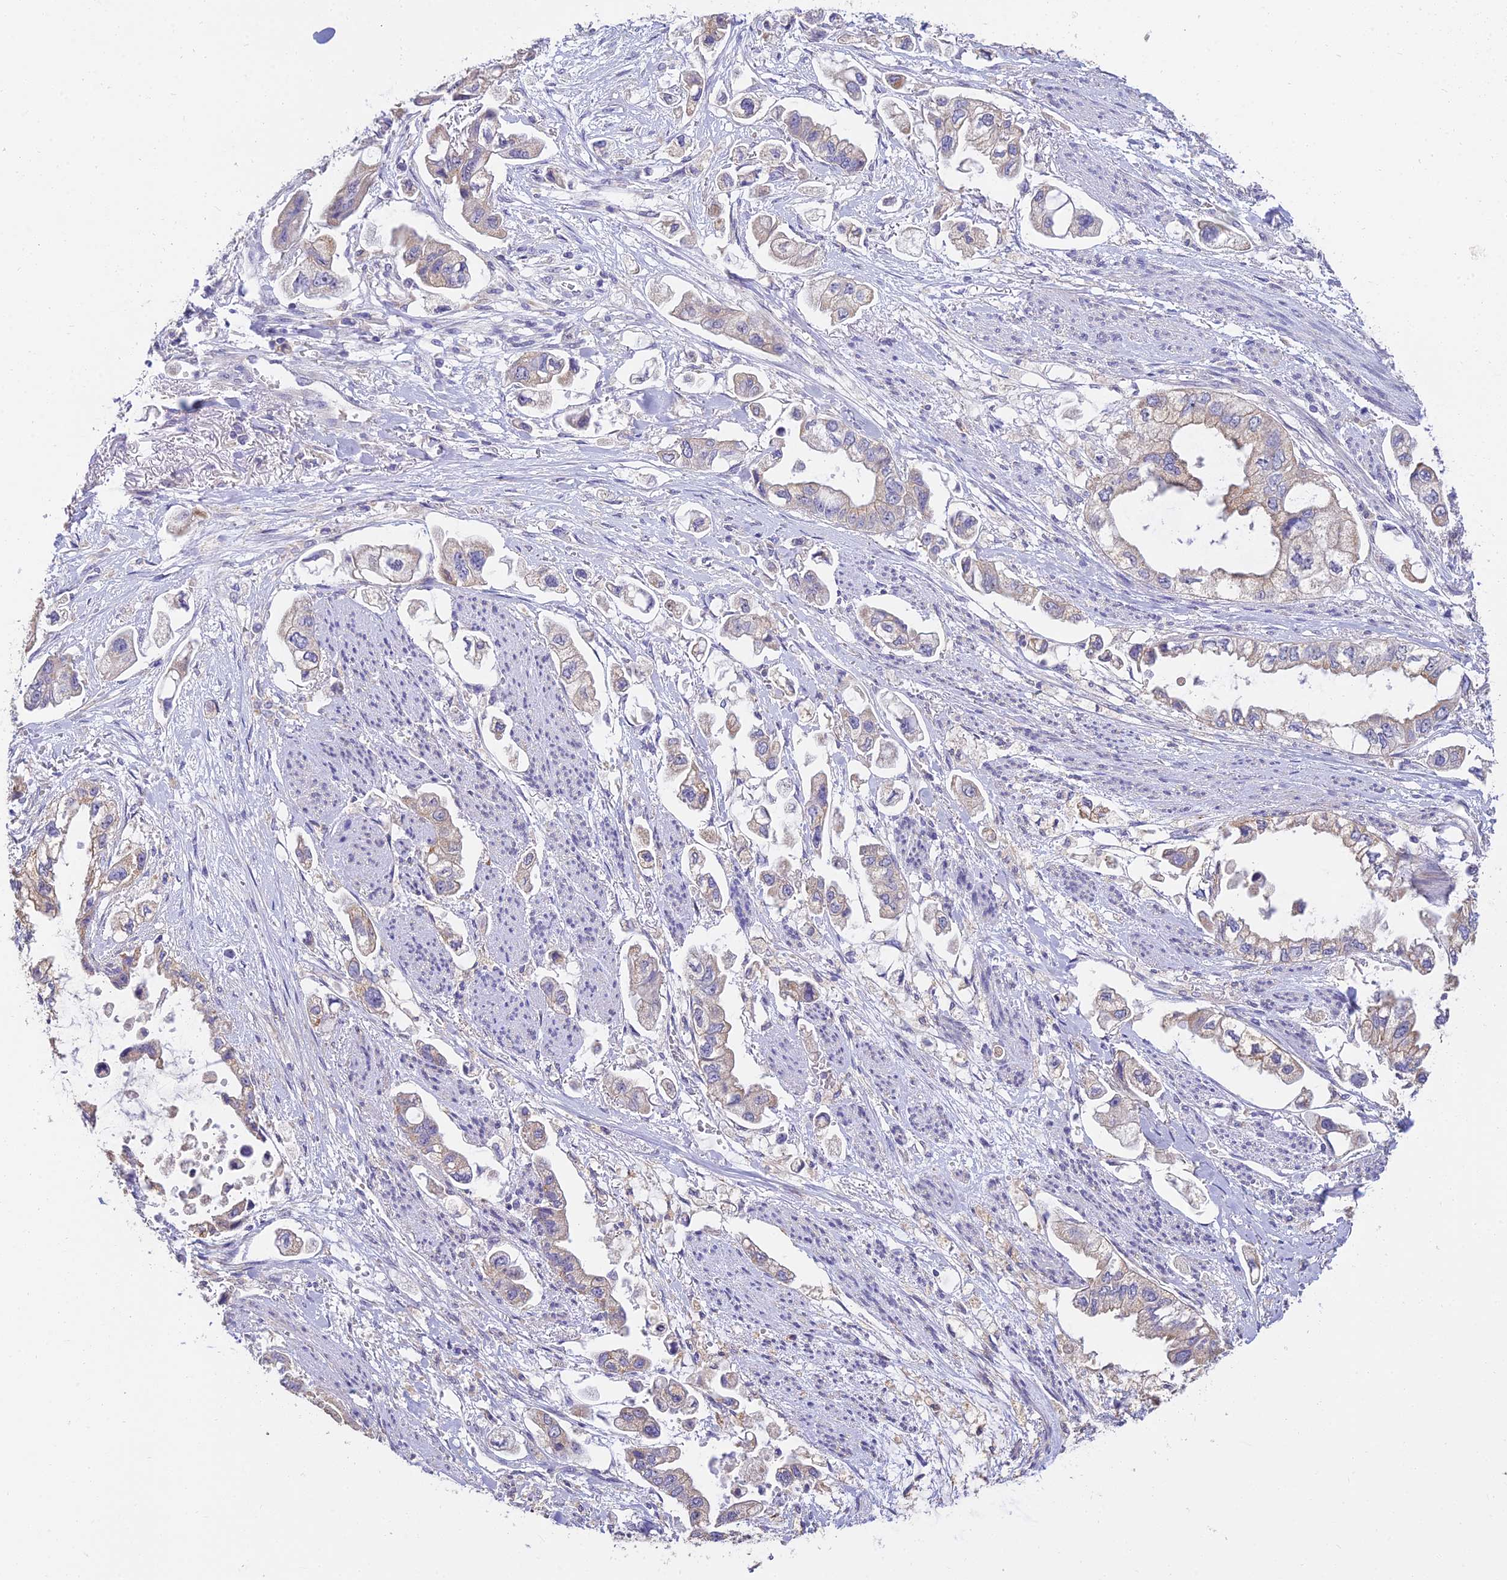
{"staining": {"intensity": "weak", "quantity": "25%-75%", "location": "cytoplasmic/membranous"}, "tissue": "stomach cancer", "cell_type": "Tumor cells", "image_type": "cancer", "snomed": [{"axis": "morphology", "description": "Adenocarcinoma, NOS"}, {"axis": "topography", "description": "Stomach"}], "caption": "A histopathology image showing weak cytoplasmic/membranous expression in approximately 25%-75% of tumor cells in stomach cancer (adenocarcinoma), as visualized by brown immunohistochemical staining.", "gene": "ARL8B", "patient": {"sex": "male", "age": 62}}